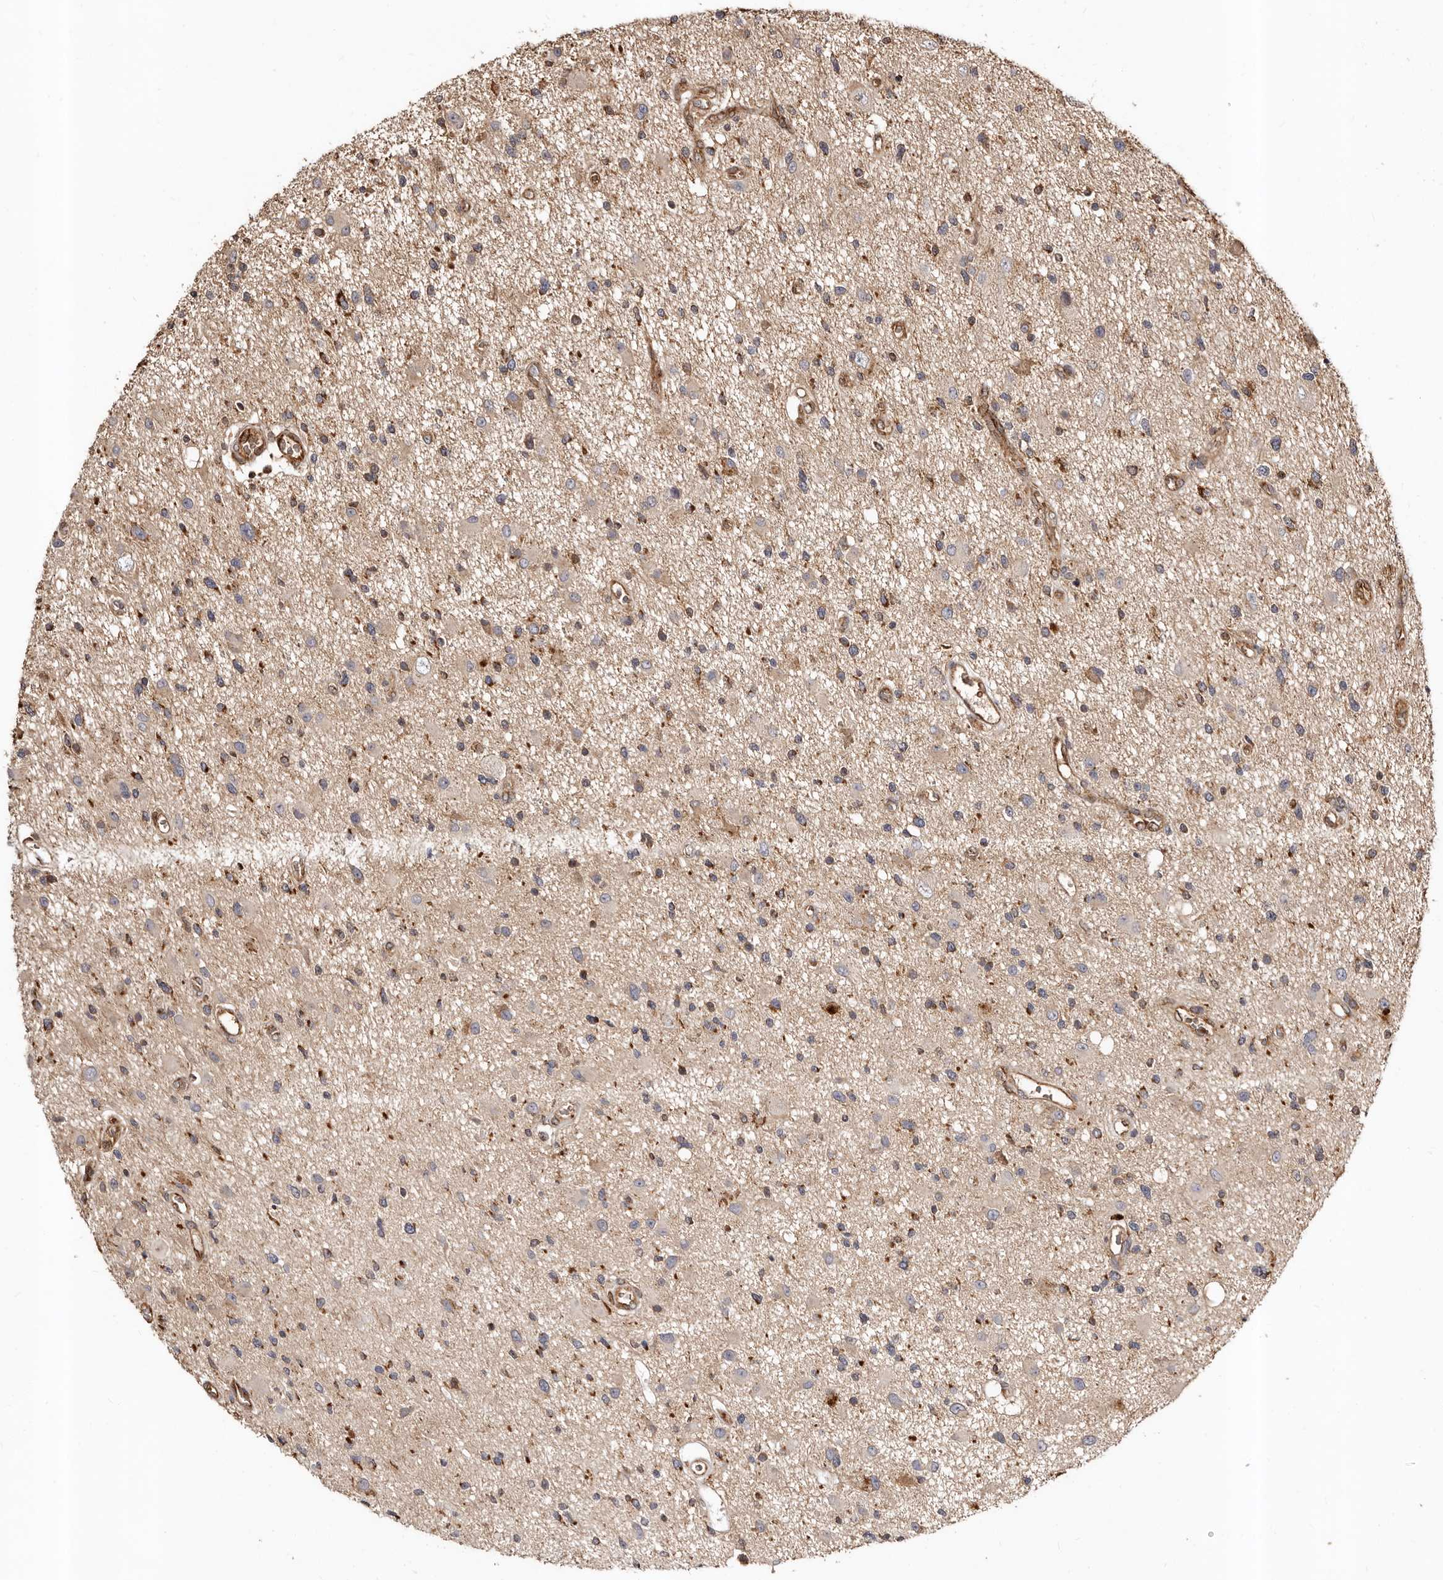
{"staining": {"intensity": "weak", "quantity": ">75%", "location": "cytoplasmic/membranous"}, "tissue": "glioma", "cell_type": "Tumor cells", "image_type": "cancer", "snomed": [{"axis": "morphology", "description": "Glioma, malignant, High grade"}, {"axis": "topography", "description": "Brain"}], "caption": "Immunohistochemical staining of human malignant glioma (high-grade) reveals low levels of weak cytoplasmic/membranous protein staining in approximately >75% of tumor cells.", "gene": "BAX", "patient": {"sex": "male", "age": 33}}